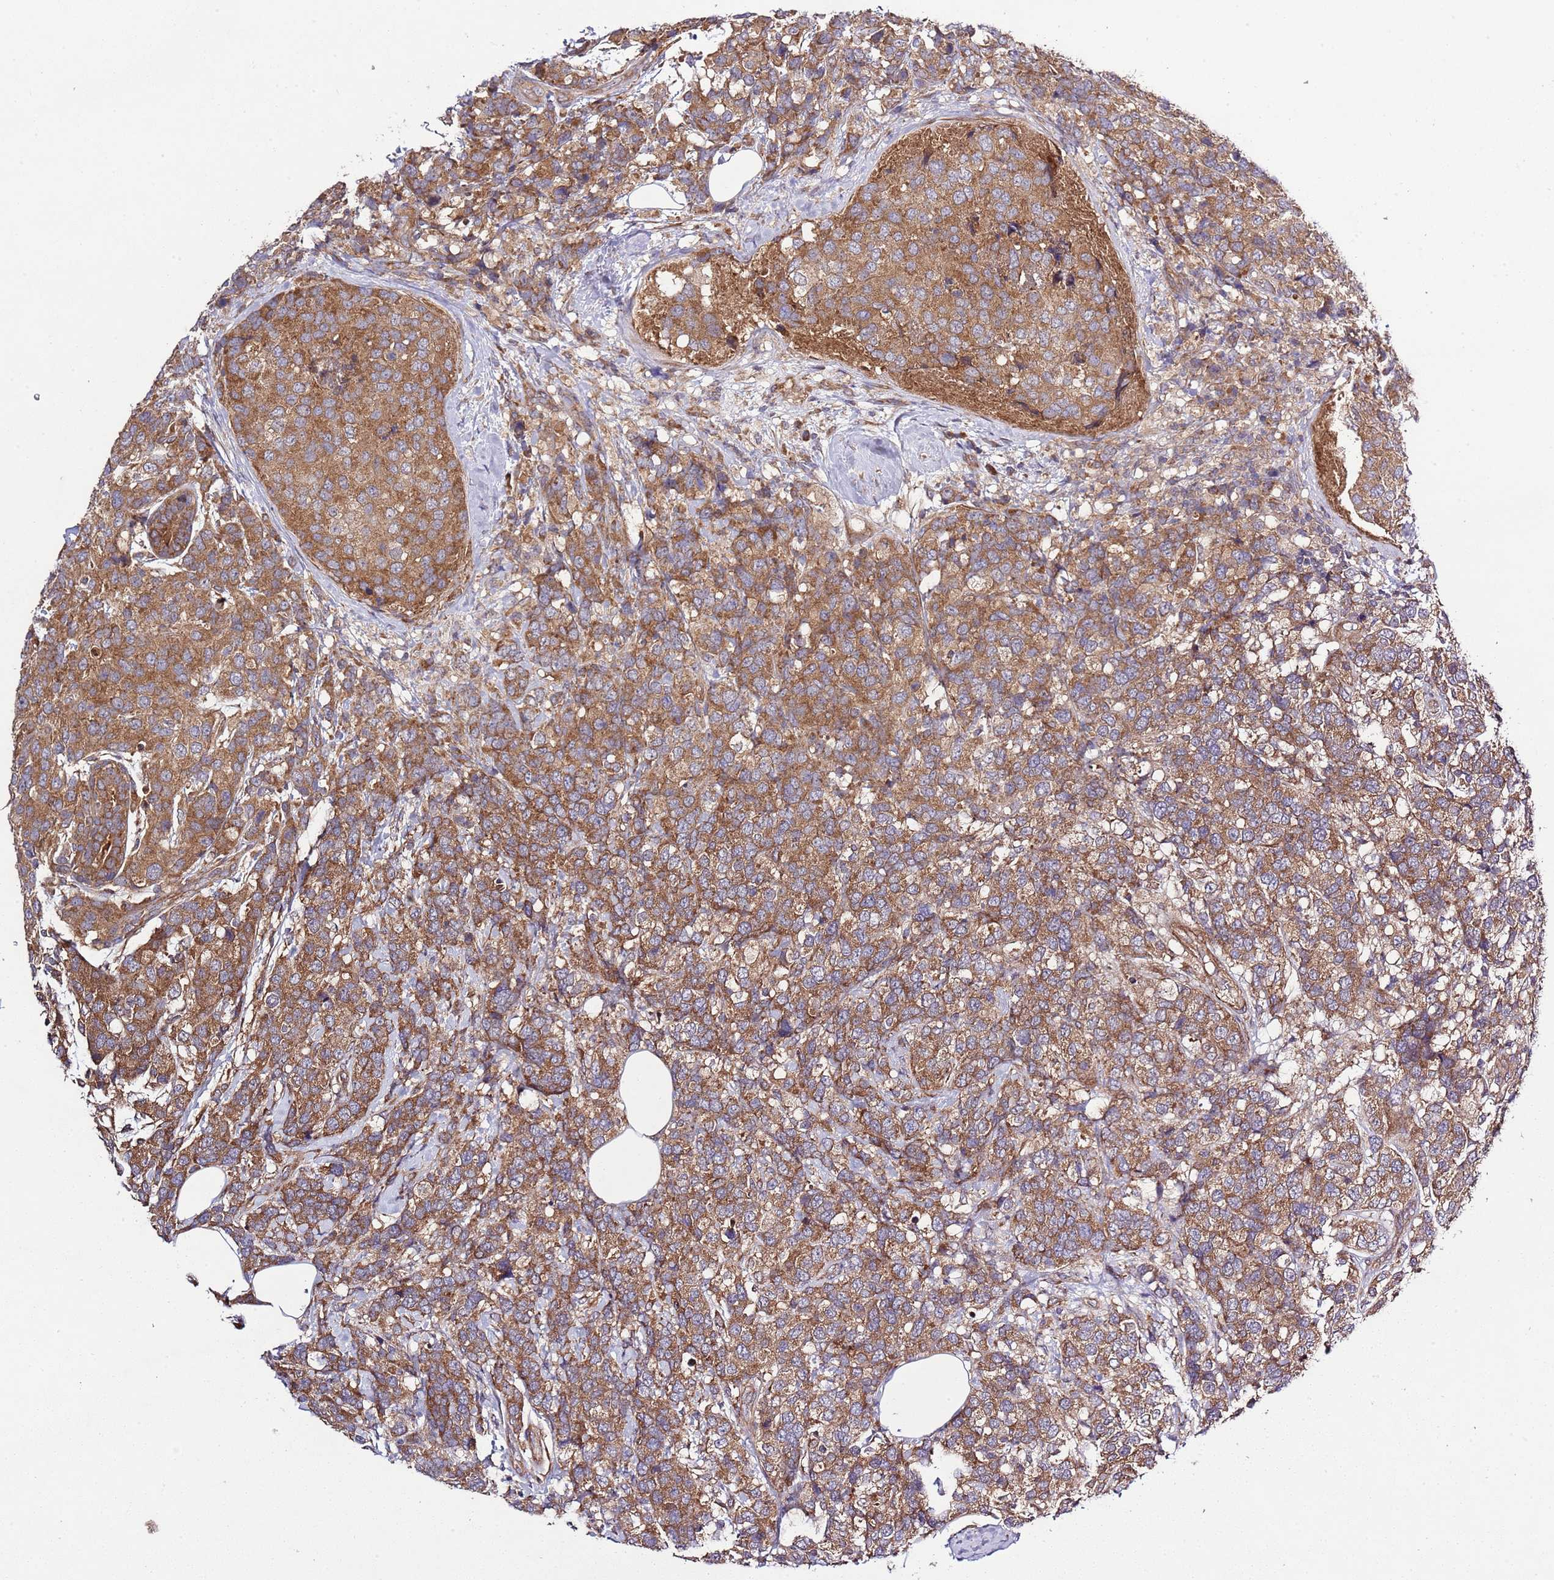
{"staining": {"intensity": "moderate", "quantity": ">75%", "location": "cytoplasmic/membranous"}, "tissue": "breast cancer", "cell_type": "Tumor cells", "image_type": "cancer", "snomed": [{"axis": "morphology", "description": "Lobular carcinoma"}, {"axis": "topography", "description": "Breast"}], "caption": "Moderate cytoplasmic/membranous positivity is present in about >75% of tumor cells in breast cancer.", "gene": "MFNG", "patient": {"sex": "female", "age": 59}}